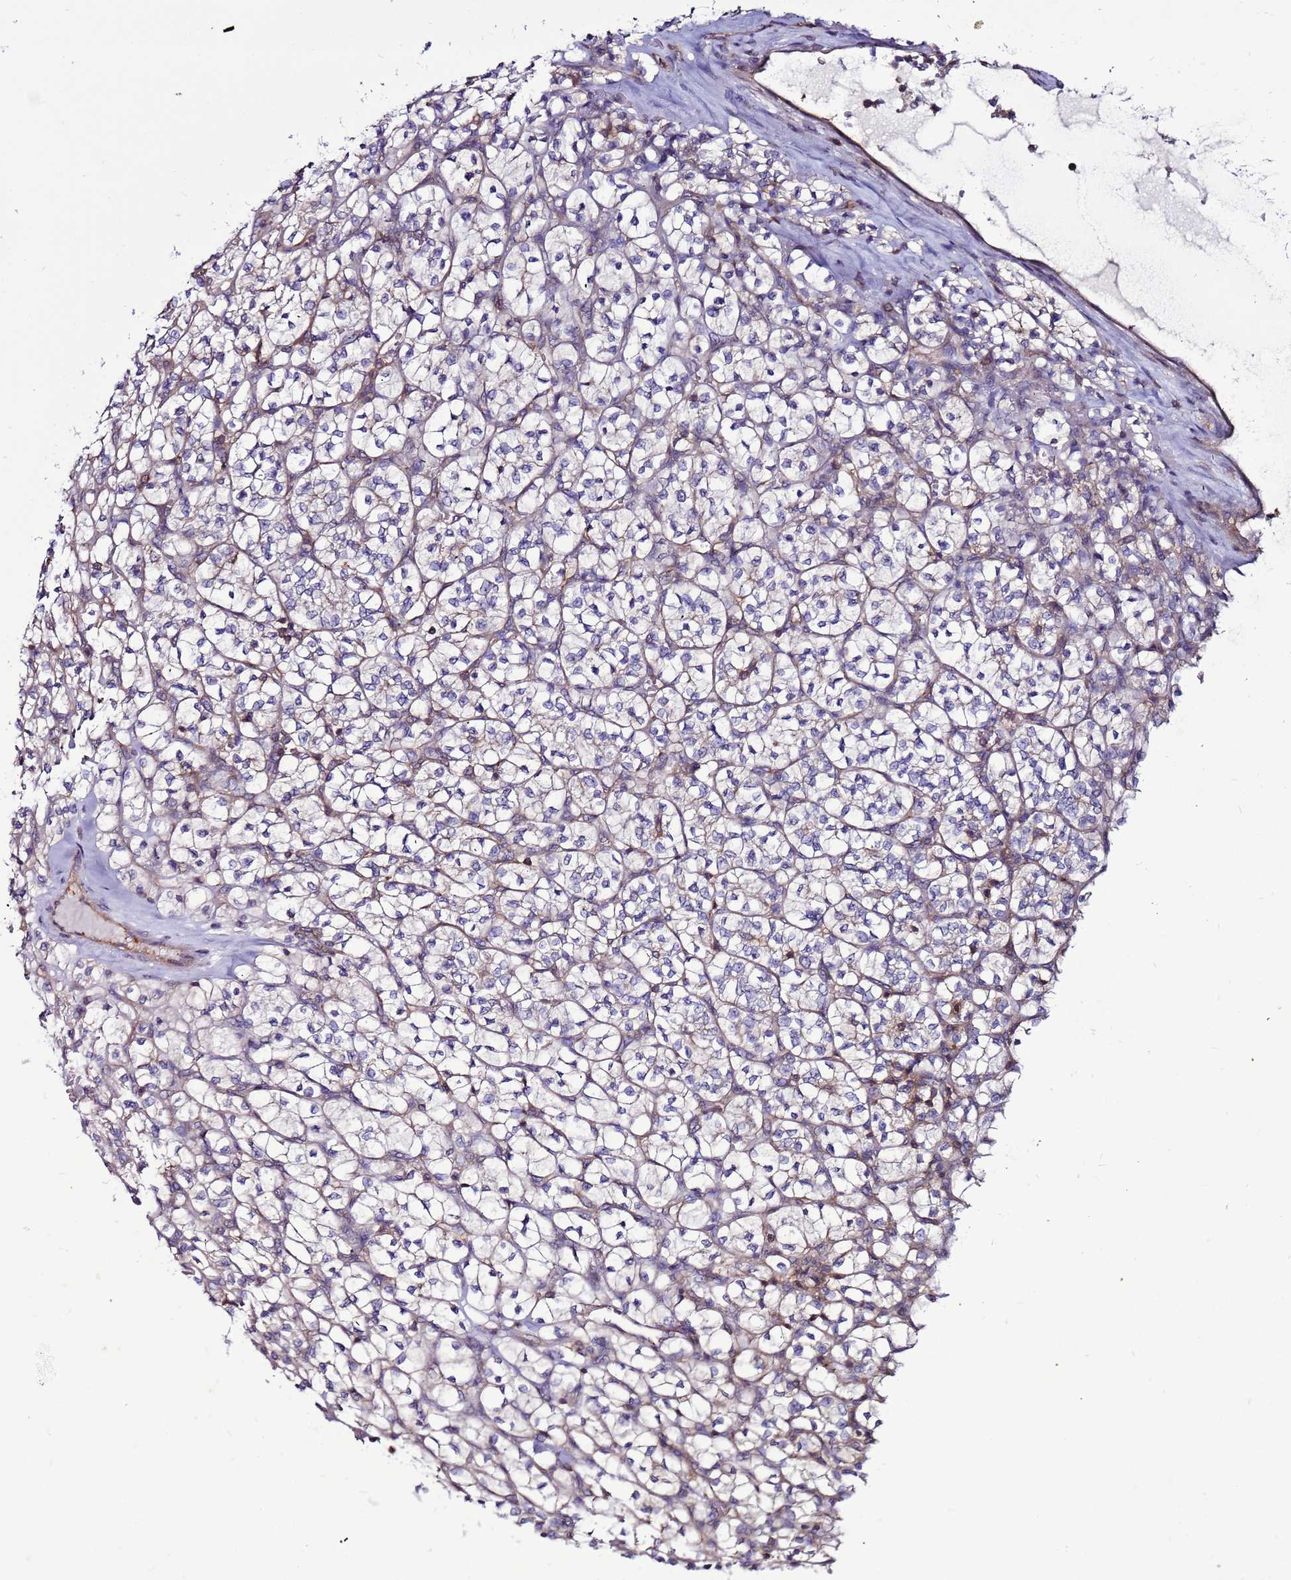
{"staining": {"intensity": "weak", "quantity": "<25%", "location": "cytoplasmic/membranous"}, "tissue": "renal cancer", "cell_type": "Tumor cells", "image_type": "cancer", "snomed": [{"axis": "morphology", "description": "Adenocarcinoma, NOS"}, {"axis": "topography", "description": "Kidney"}], "caption": "Human renal adenocarcinoma stained for a protein using IHC reveals no positivity in tumor cells.", "gene": "NRN1L", "patient": {"sex": "female", "age": 64}}